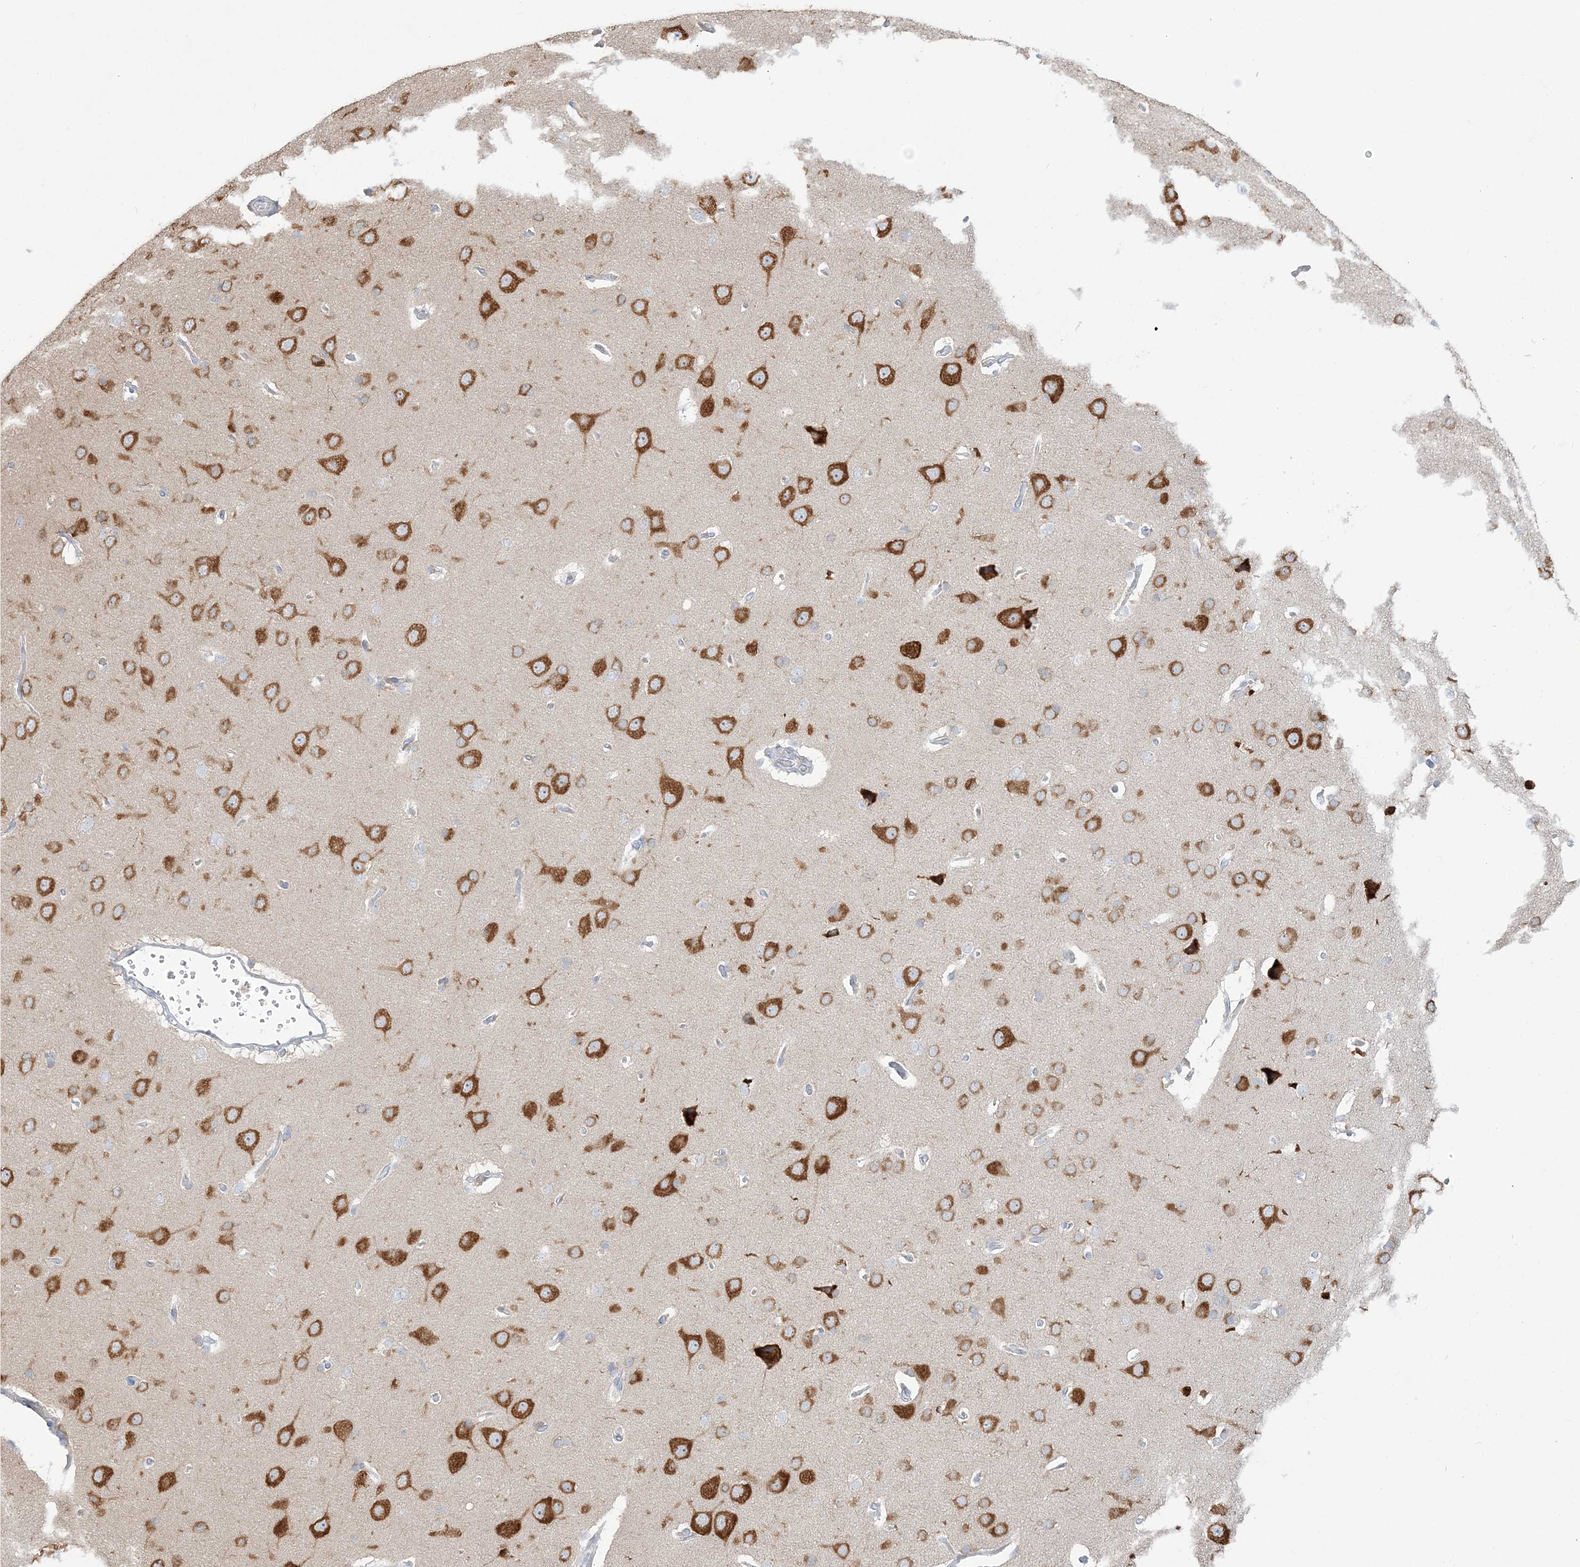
{"staining": {"intensity": "negative", "quantity": "none", "location": "none"}, "tissue": "cerebral cortex", "cell_type": "Endothelial cells", "image_type": "normal", "snomed": [{"axis": "morphology", "description": "Normal tissue, NOS"}, {"axis": "topography", "description": "Cerebral cortex"}], "caption": "This is a micrograph of immunohistochemistry (IHC) staining of normal cerebral cortex, which shows no staining in endothelial cells. (DAB (3,3'-diaminobenzidine) immunohistochemistry with hematoxylin counter stain).", "gene": "FARSB", "patient": {"sex": "male", "age": 62}}